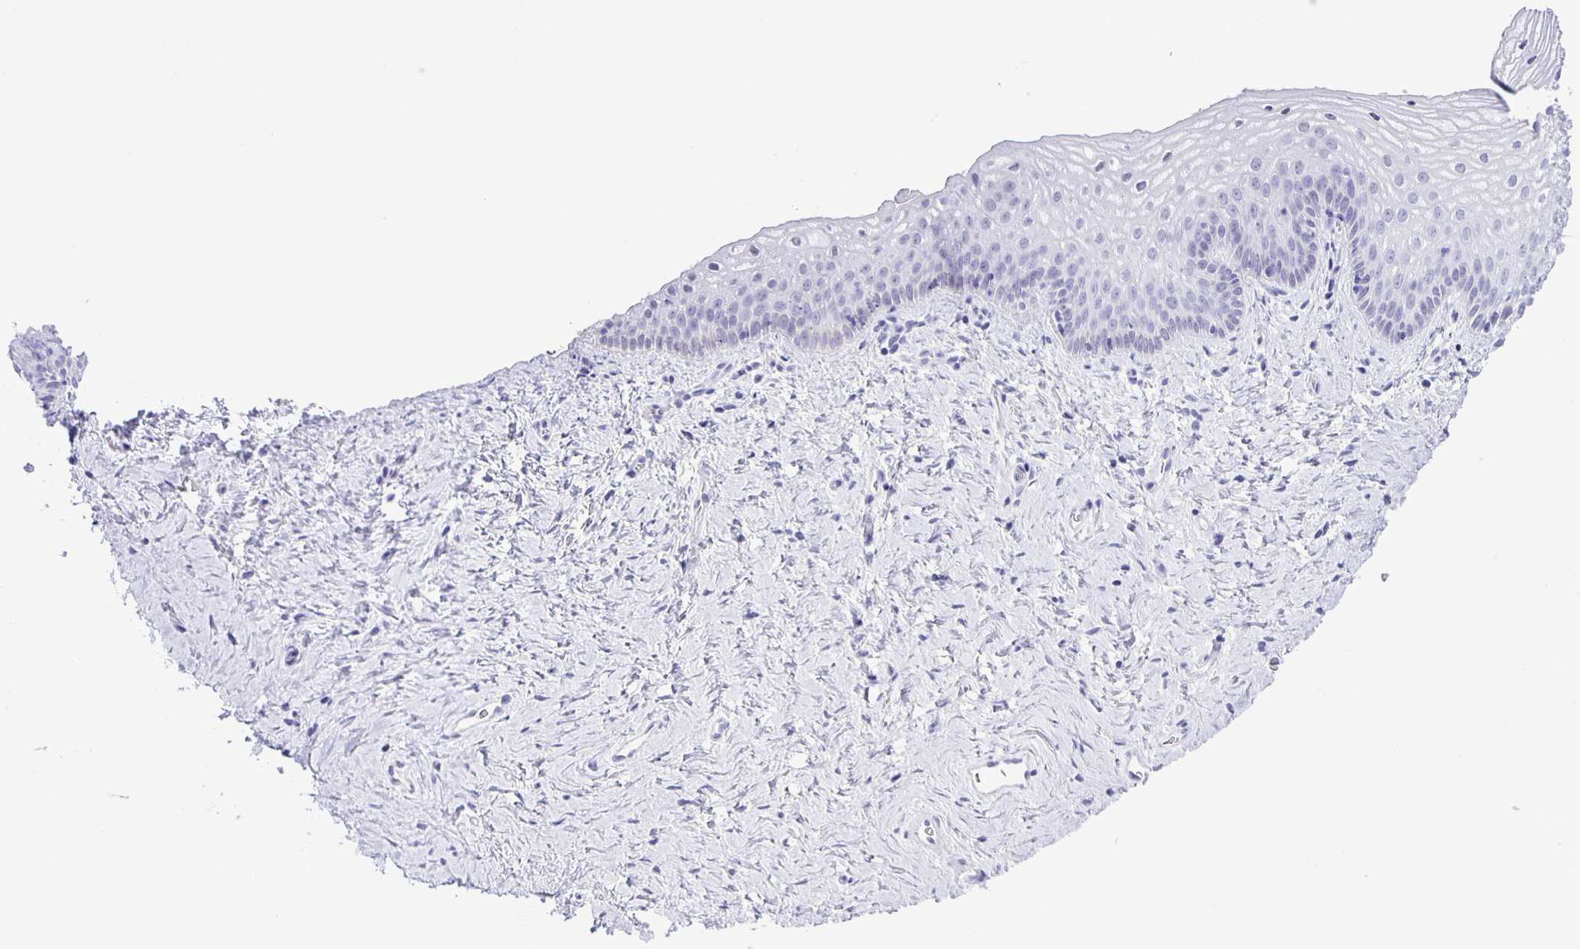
{"staining": {"intensity": "negative", "quantity": "none", "location": "none"}, "tissue": "vagina", "cell_type": "Squamous epithelial cells", "image_type": "normal", "snomed": [{"axis": "morphology", "description": "Normal tissue, NOS"}, {"axis": "topography", "description": "Vagina"}], "caption": "Squamous epithelial cells show no significant expression in unremarkable vagina. (DAB (3,3'-diaminobenzidine) immunohistochemistry, high magnification).", "gene": "EZHIP", "patient": {"sex": "female", "age": 45}}